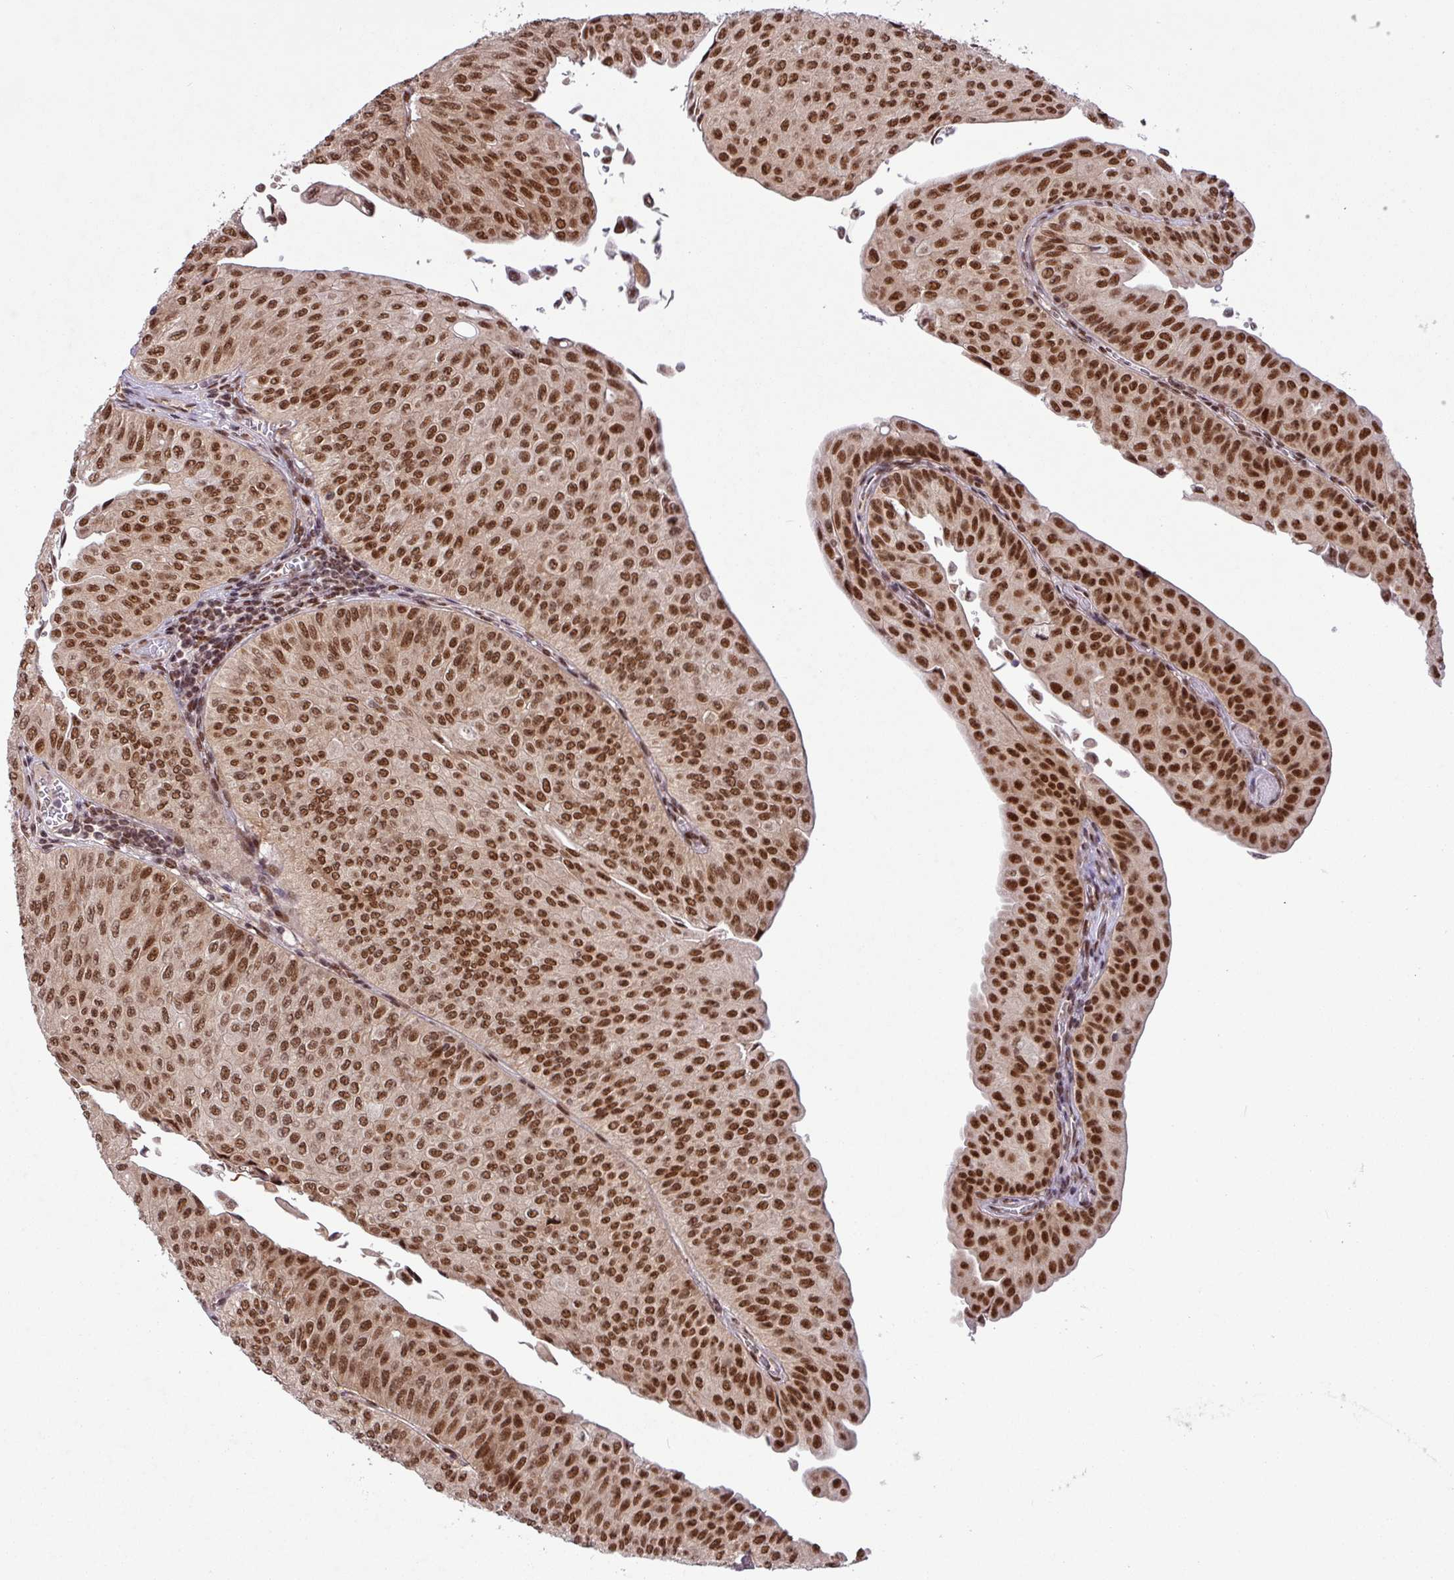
{"staining": {"intensity": "strong", "quantity": ">75%", "location": "nuclear"}, "tissue": "urothelial cancer", "cell_type": "Tumor cells", "image_type": "cancer", "snomed": [{"axis": "morphology", "description": "Urothelial carcinoma, NOS"}, {"axis": "topography", "description": "Urinary bladder"}], "caption": "Immunohistochemical staining of human transitional cell carcinoma exhibits high levels of strong nuclear protein positivity in approximately >75% of tumor cells.", "gene": "SRSF2", "patient": {"sex": "male", "age": 59}}